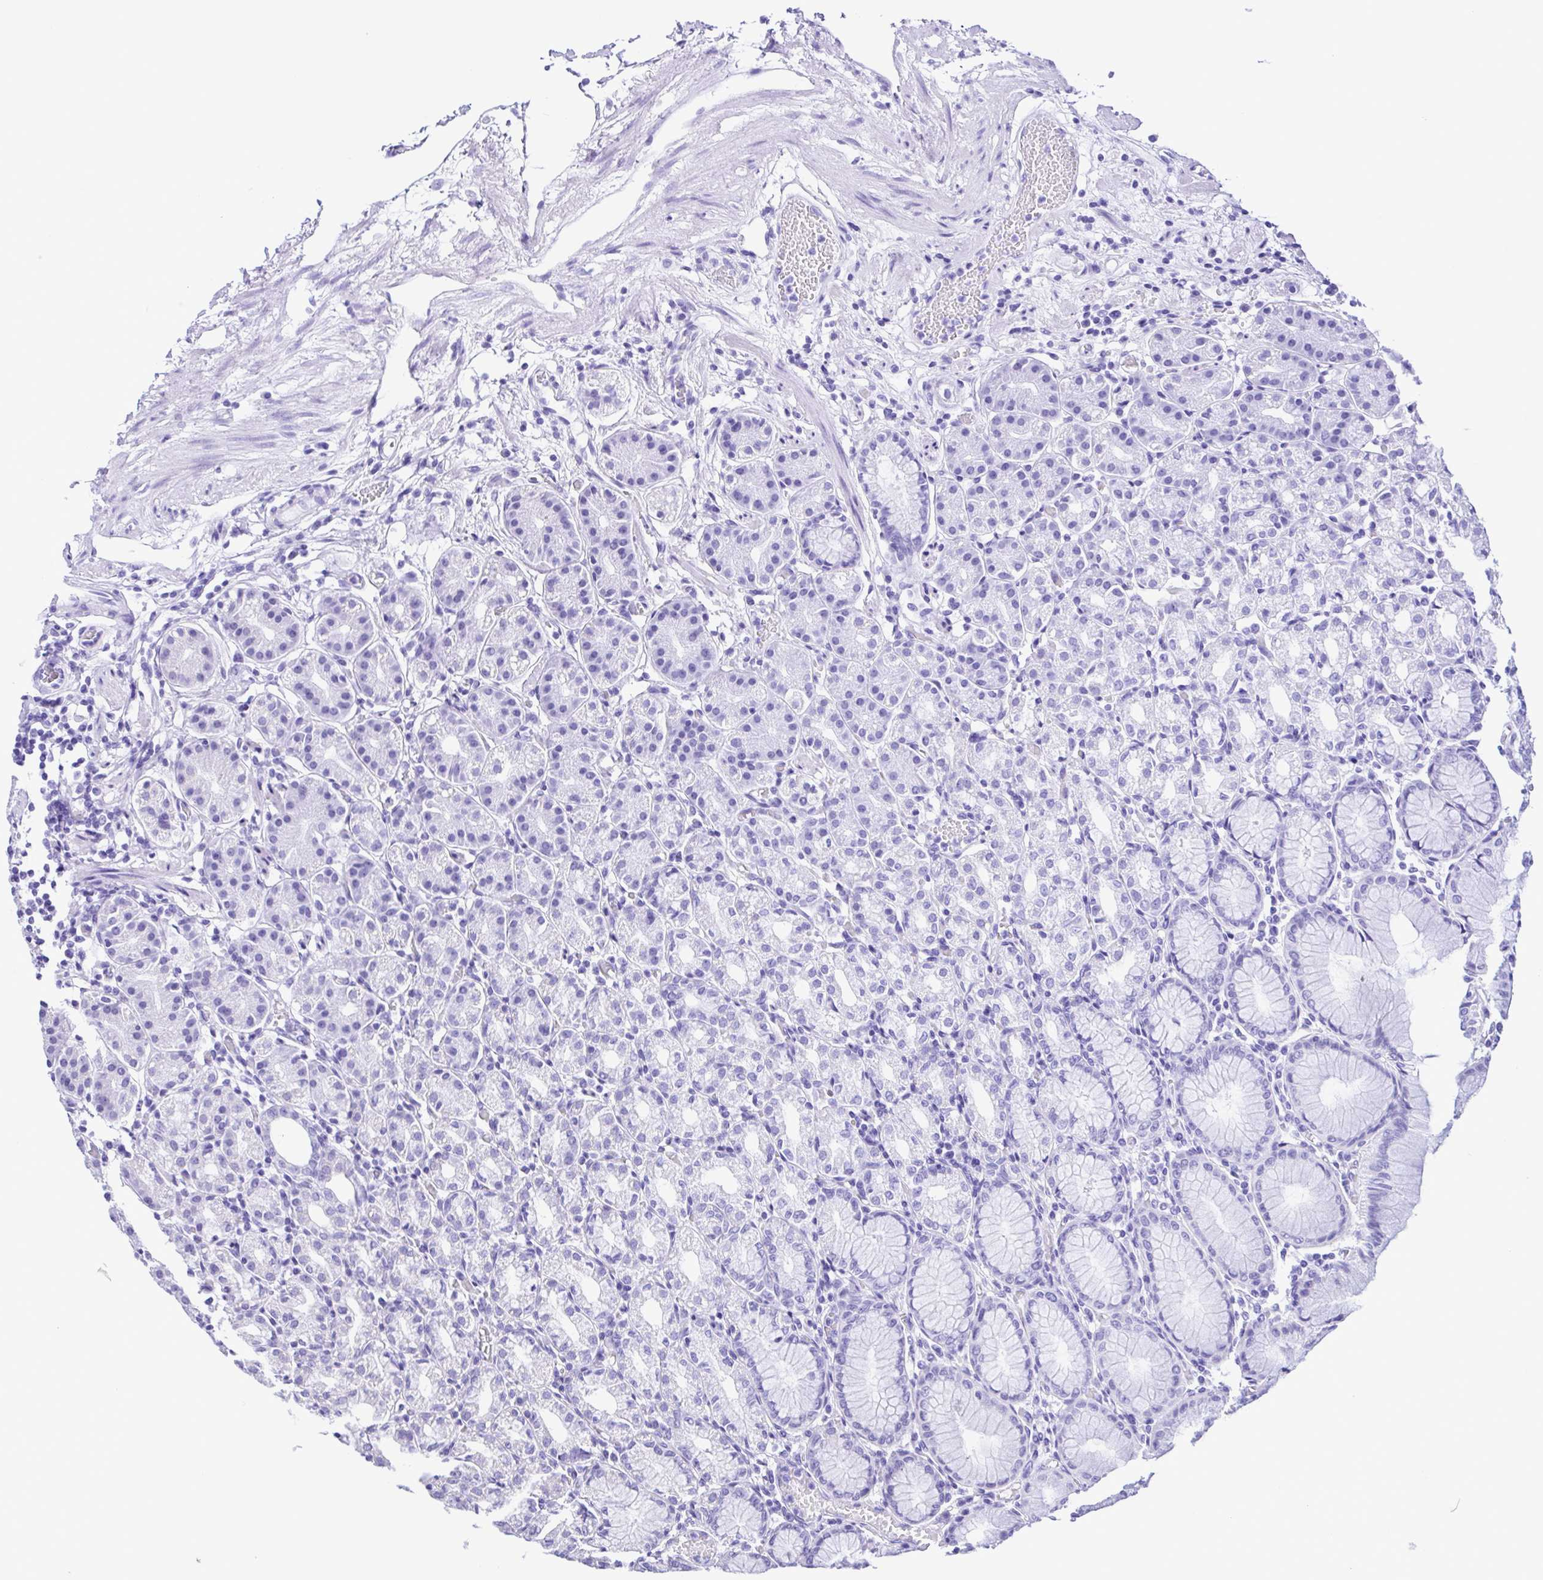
{"staining": {"intensity": "negative", "quantity": "none", "location": "none"}, "tissue": "stomach", "cell_type": "Glandular cells", "image_type": "normal", "snomed": [{"axis": "morphology", "description": "Normal tissue, NOS"}, {"axis": "topography", "description": "Stomach"}], "caption": "This histopathology image is of benign stomach stained with immunohistochemistry to label a protein in brown with the nuclei are counter-stained blue. There is no expression in glandular cells. The staining is performed using DAB brown chromogen with nuclei counter-stained in using hematoxylin.", "gene": "ENSG00000286022", "patient": {"sex": "female", "age": 57}}